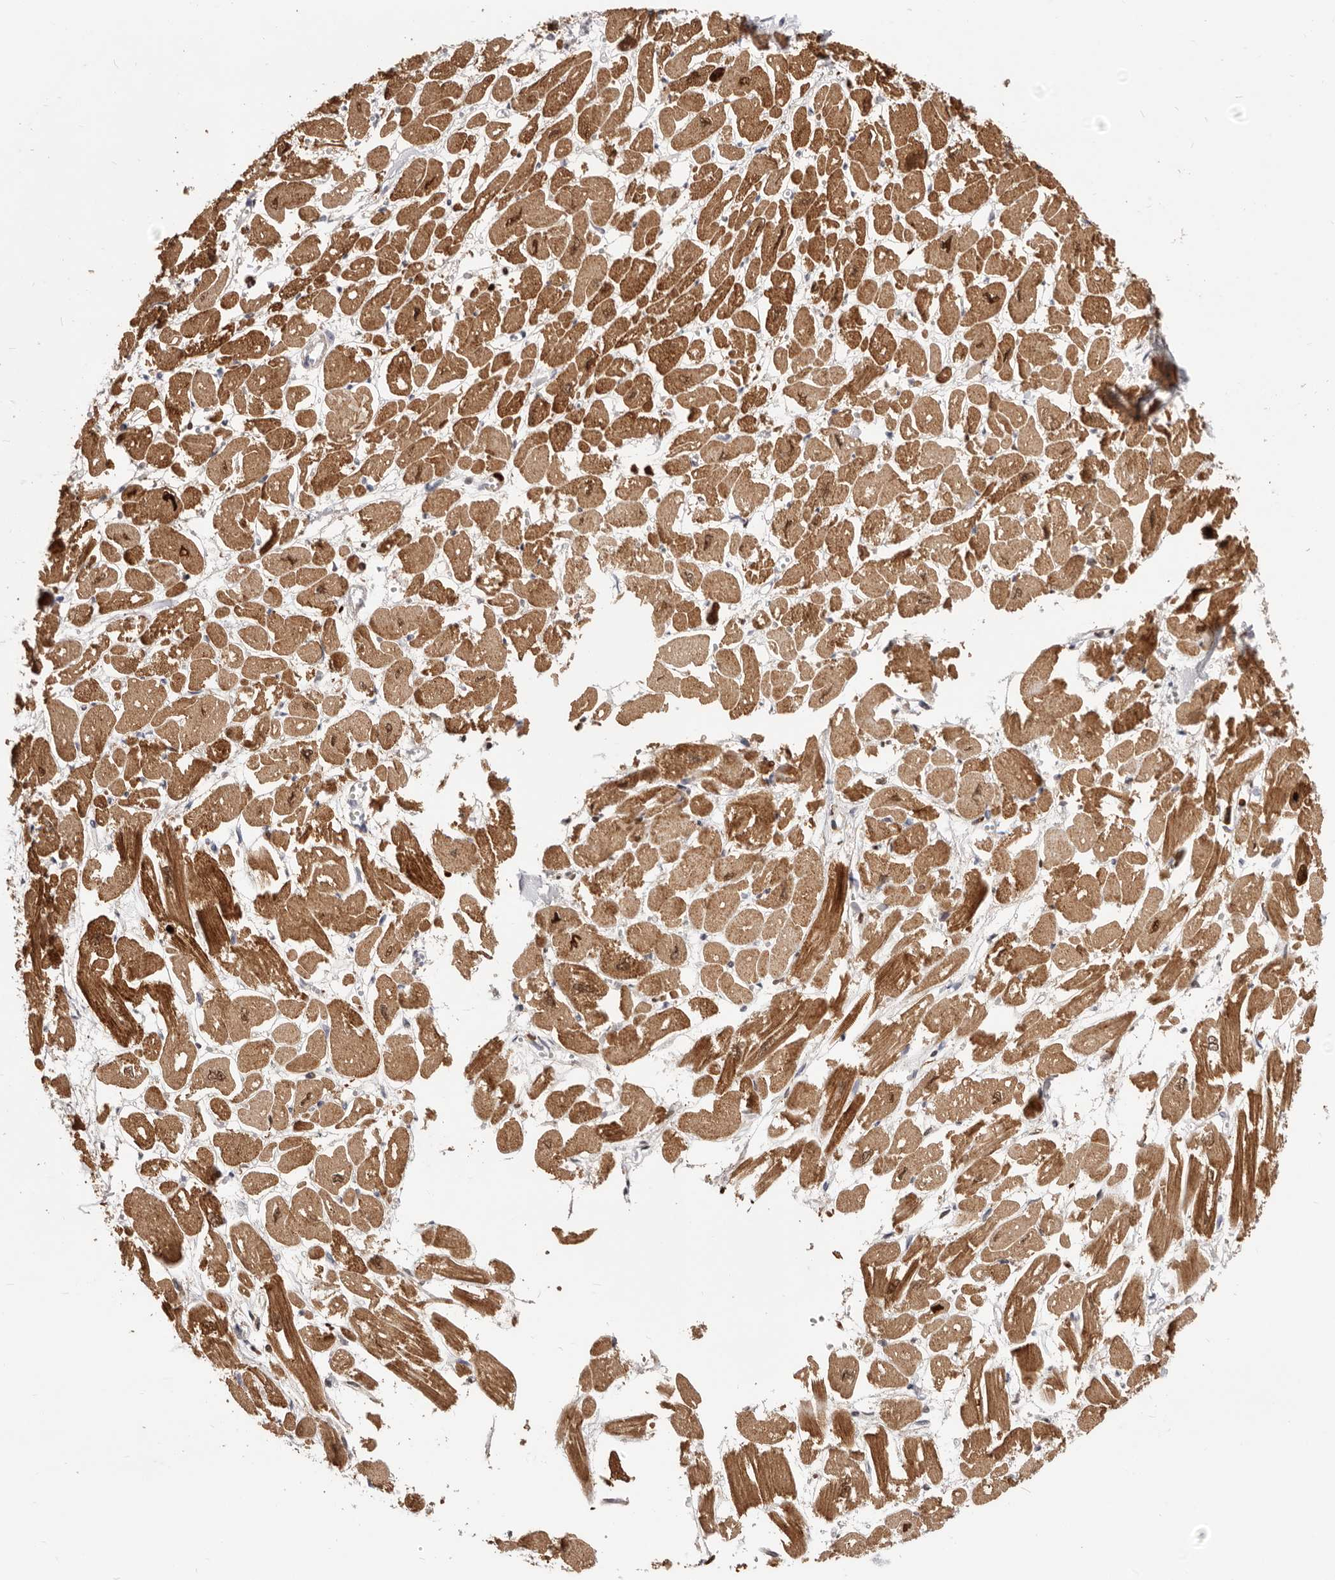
{"staining": {"intensity": "strong", "quantity": ">75%", "location": "cytoplasmic/membranous,nuclear"}, "tissue": "heart muscle", "cell_type": "Cardiomyocytes", "image_type": "normal", "snomed": [{"axis": "morphology", "description": "Normal tissue, NOS"}, {"axis": "topography", "description": "Heart"}], "caption": "Immunohistochemistry (IHC) micrograph of unremarkable heart muscle: heart muscle stained using IHC reveals high levels of strong protein expression localized specifically in the cytoplasmic/membranous,nuclear of cardiomyocytes, appearing as a cytoplasmic/membranous,nuclear brown color.", "gene": "TOR3A", "patient": {"sex": "male", "age": 54}}